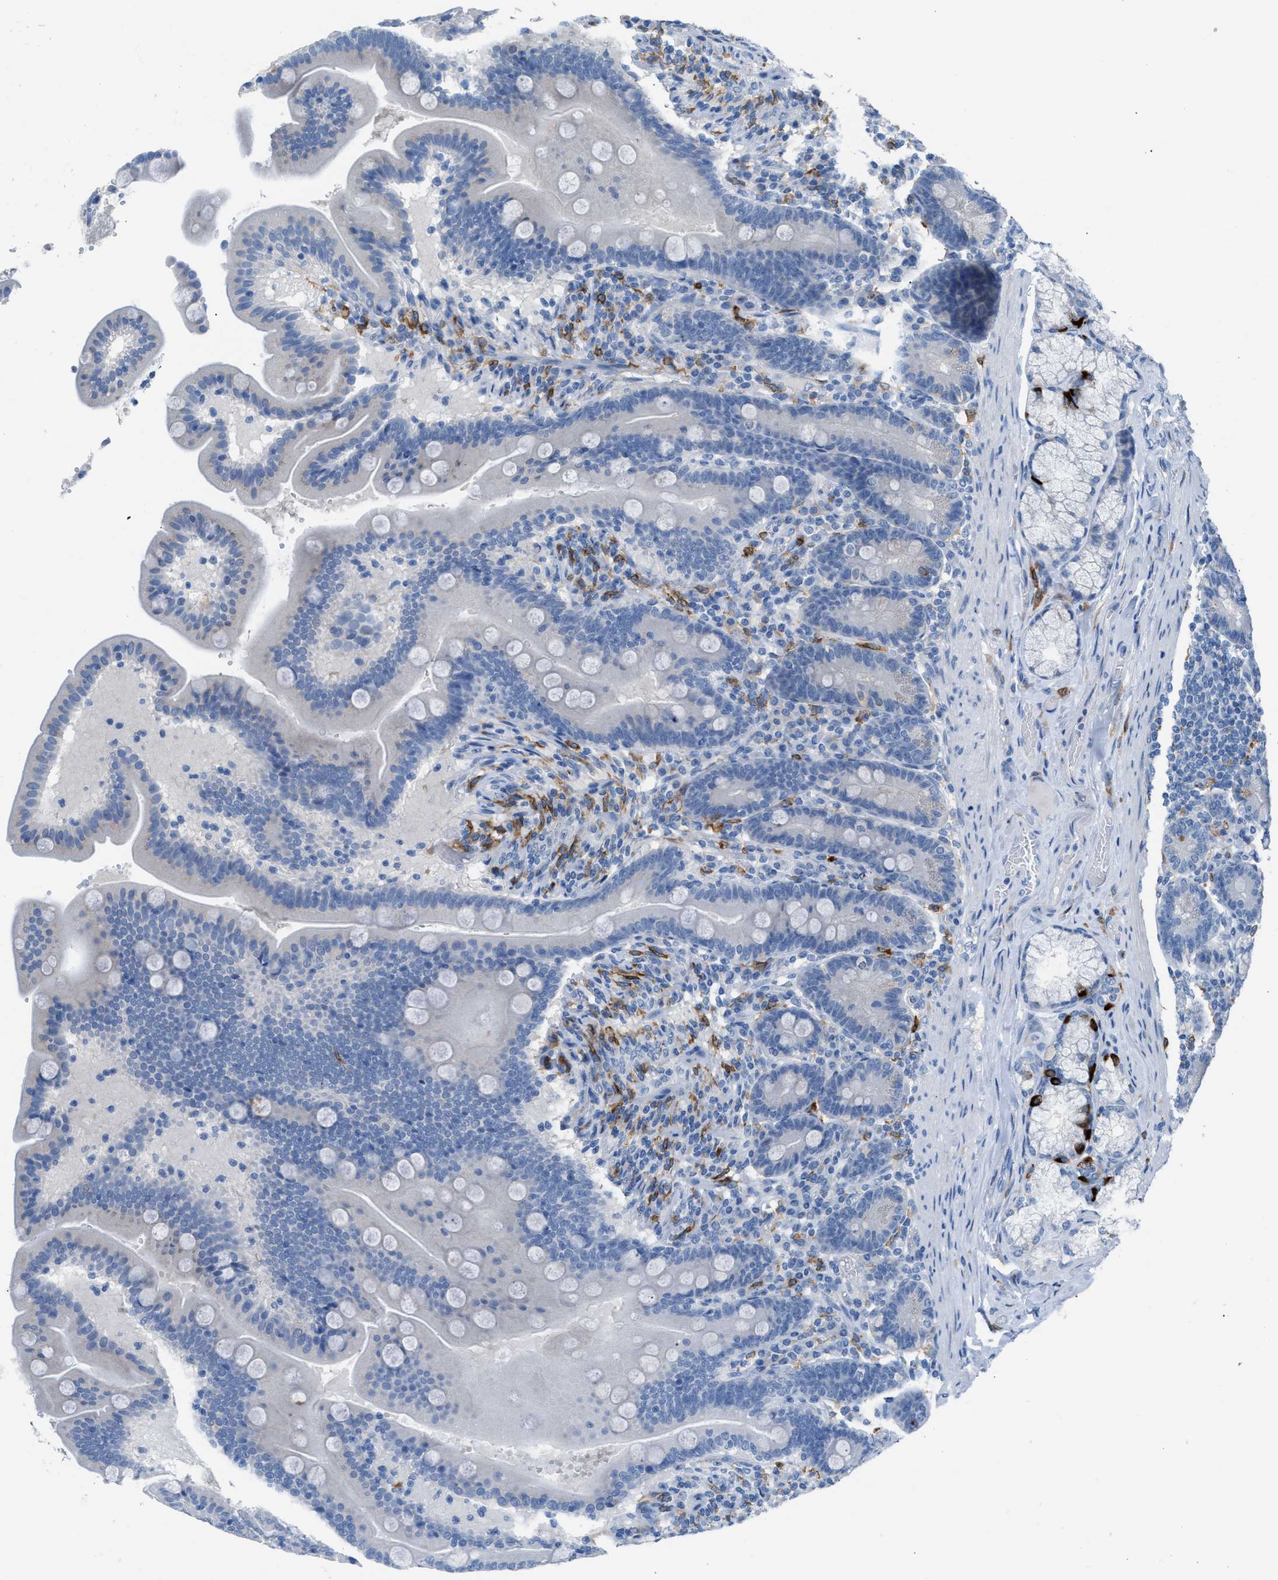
{"staining": {"intensity": "negative", "quantity": "none", "location": "none"}, "tissue": "duodenum", "cell_type": "Glandular cells", "image_type": "normal", "snomed": [{"axis": "morphology", "description": "Normal tissue, NOS"}, {"axis": "topography", "description": "Duodenum"}], "caption": "Immunohistochemistry histopathology image of normal human duodenum stained for a protein (brown), which exhibits no positivity in glandular cells.", "gene": "CLEC10A", "patient": {"sex": "male", "age": 54}}